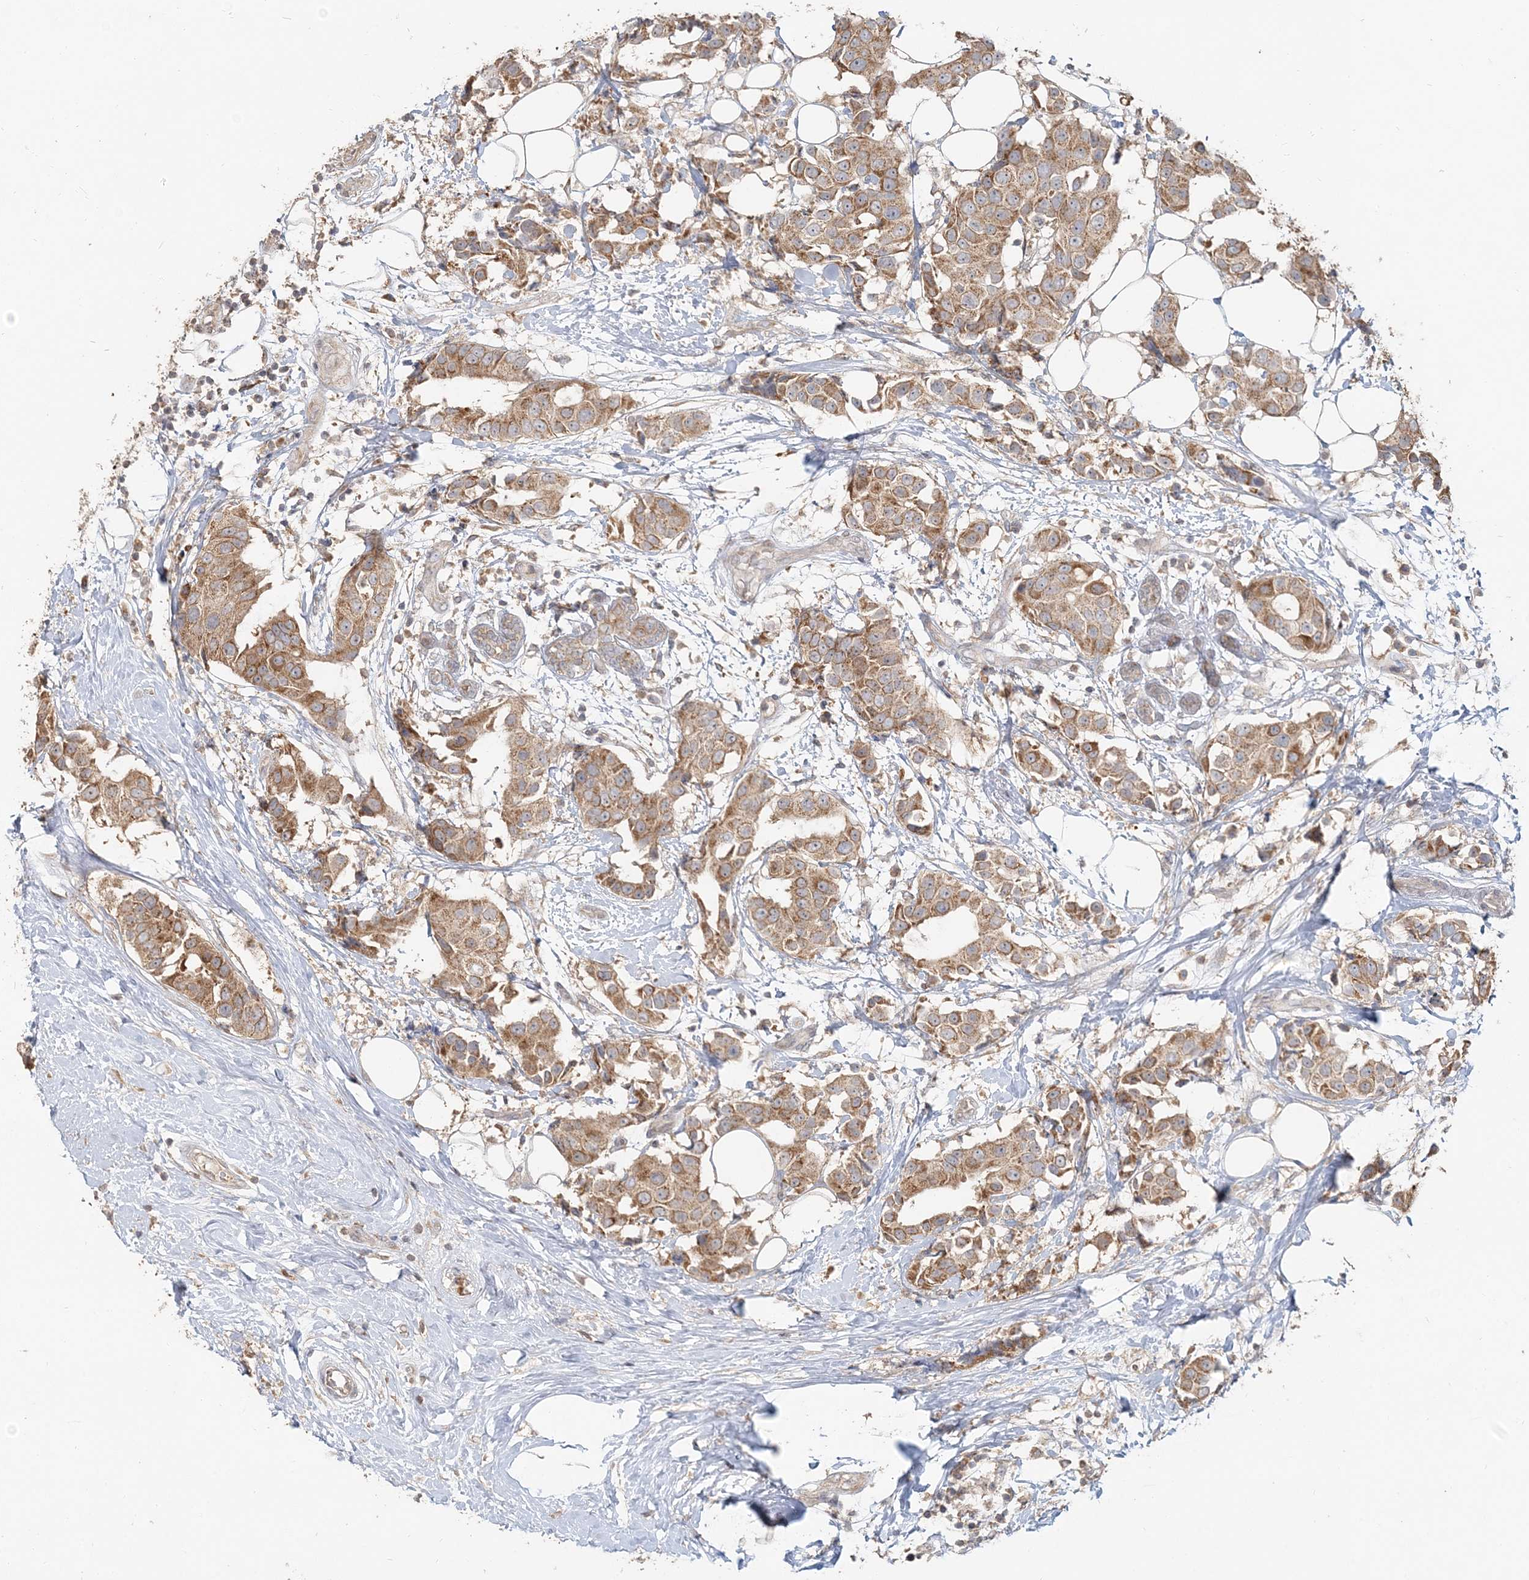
{"staining": {"intensity": "moderate", "quantity": ">75%", "location": "cytoplasmic/membranous"}, "tissue": "breast cancer", "cell_type": "Tumor cells", "image_type": "cancer", "snomed": [{"axis": "morphology", "description": "Normal tissue, NOS"}, {"axis": "morphology", "description": "Duct carcinoma"}, {"axis": "topography", "description": "Breast"}], "caption": "DAB immunohistochemical staining of invasive ductal carcinoma (breast) demonstrates moderate cytoplasmic/membranous protein staining in about >75% of tumor cells.", "gene": "RAB14", "patient": {"sex": "female", "age": 39}}